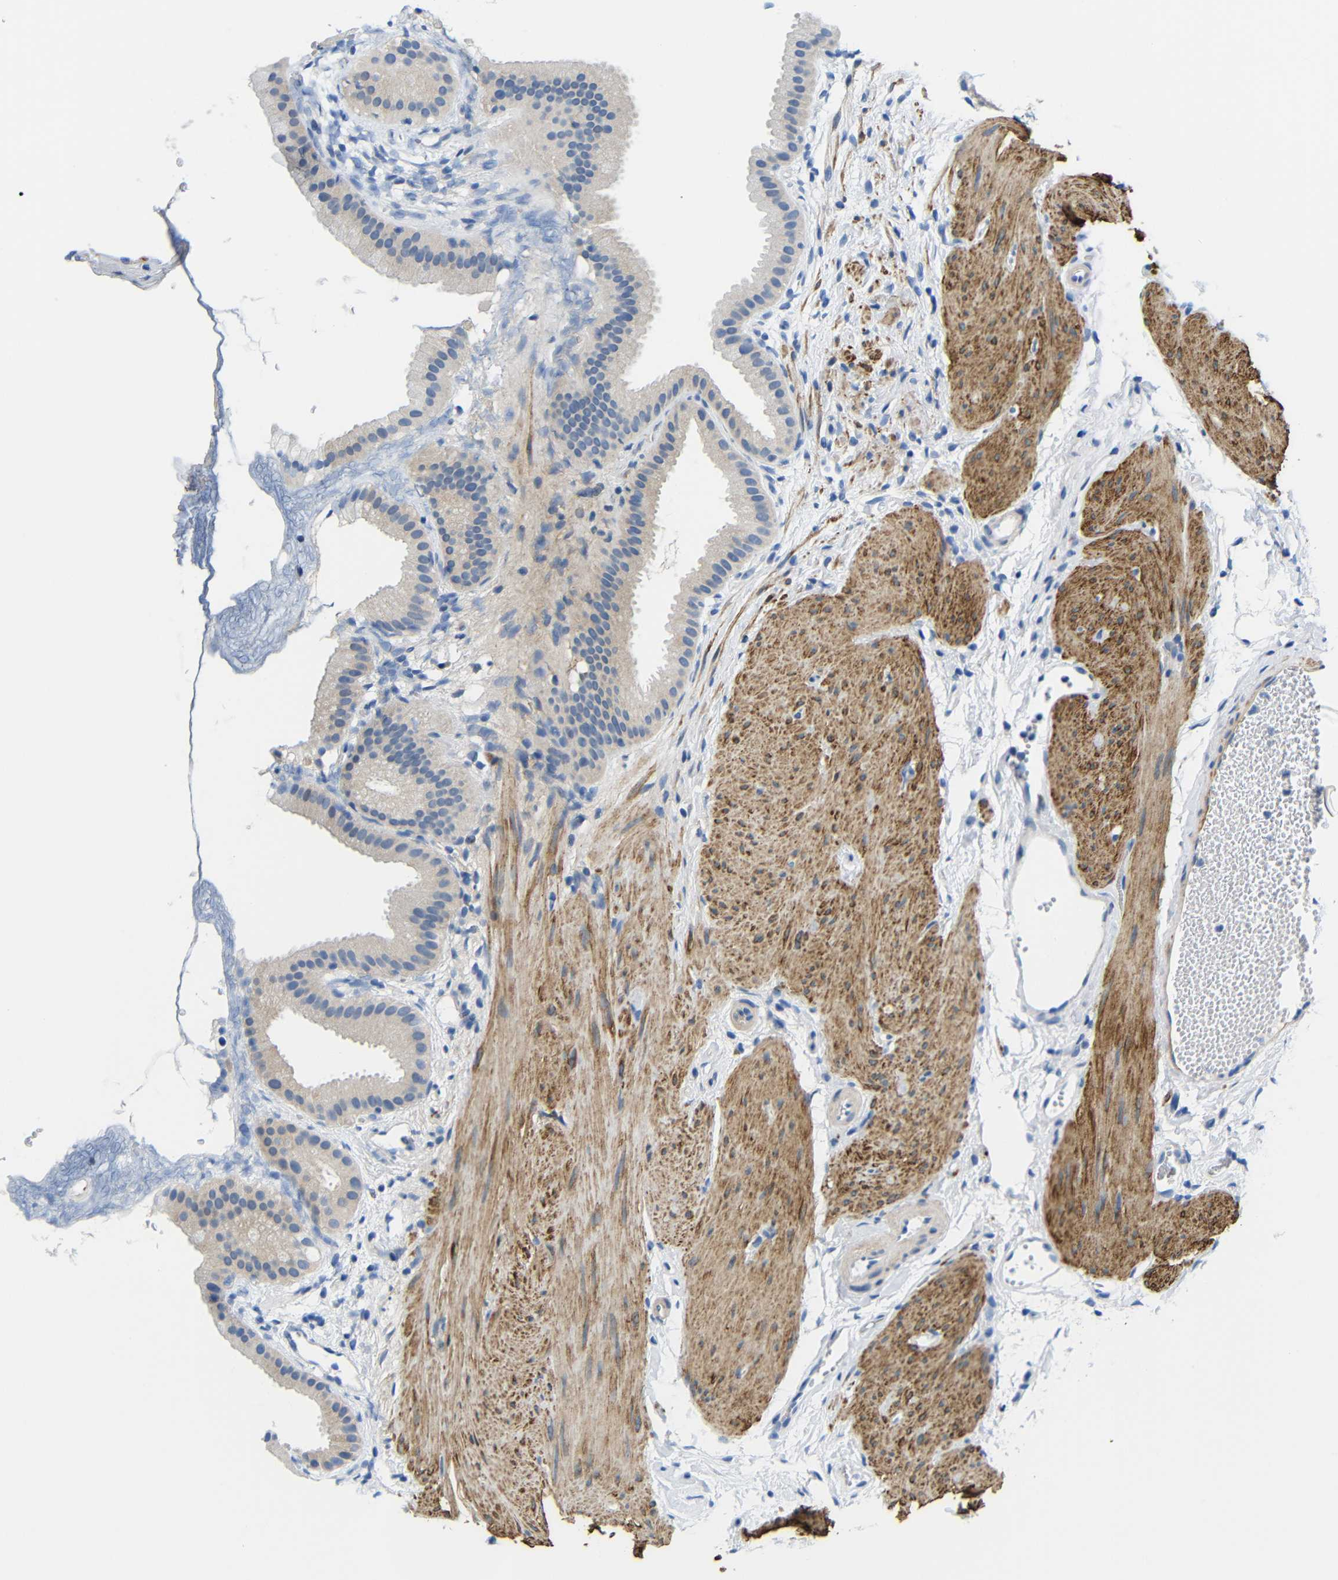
{"staining": {"intensity": "weak", "quantity": "<25%", "location": "cytoplasmic/membranous"}, "tissue": "gallbladder", "cell_type": "Glandular cells", "image_type": "normal", "snomed": [{"axis": "morphology", "description": "Normal tissue, NOS"}, {"axis": "topography", "description": "Gallbladder"}], "caption": "IHC image of benign gallbladder stained for a protein (brown), which exhibits no expression in glandular cells.", "gene": "NEGR1", "patient": {"sex": "female", "age": 64}}